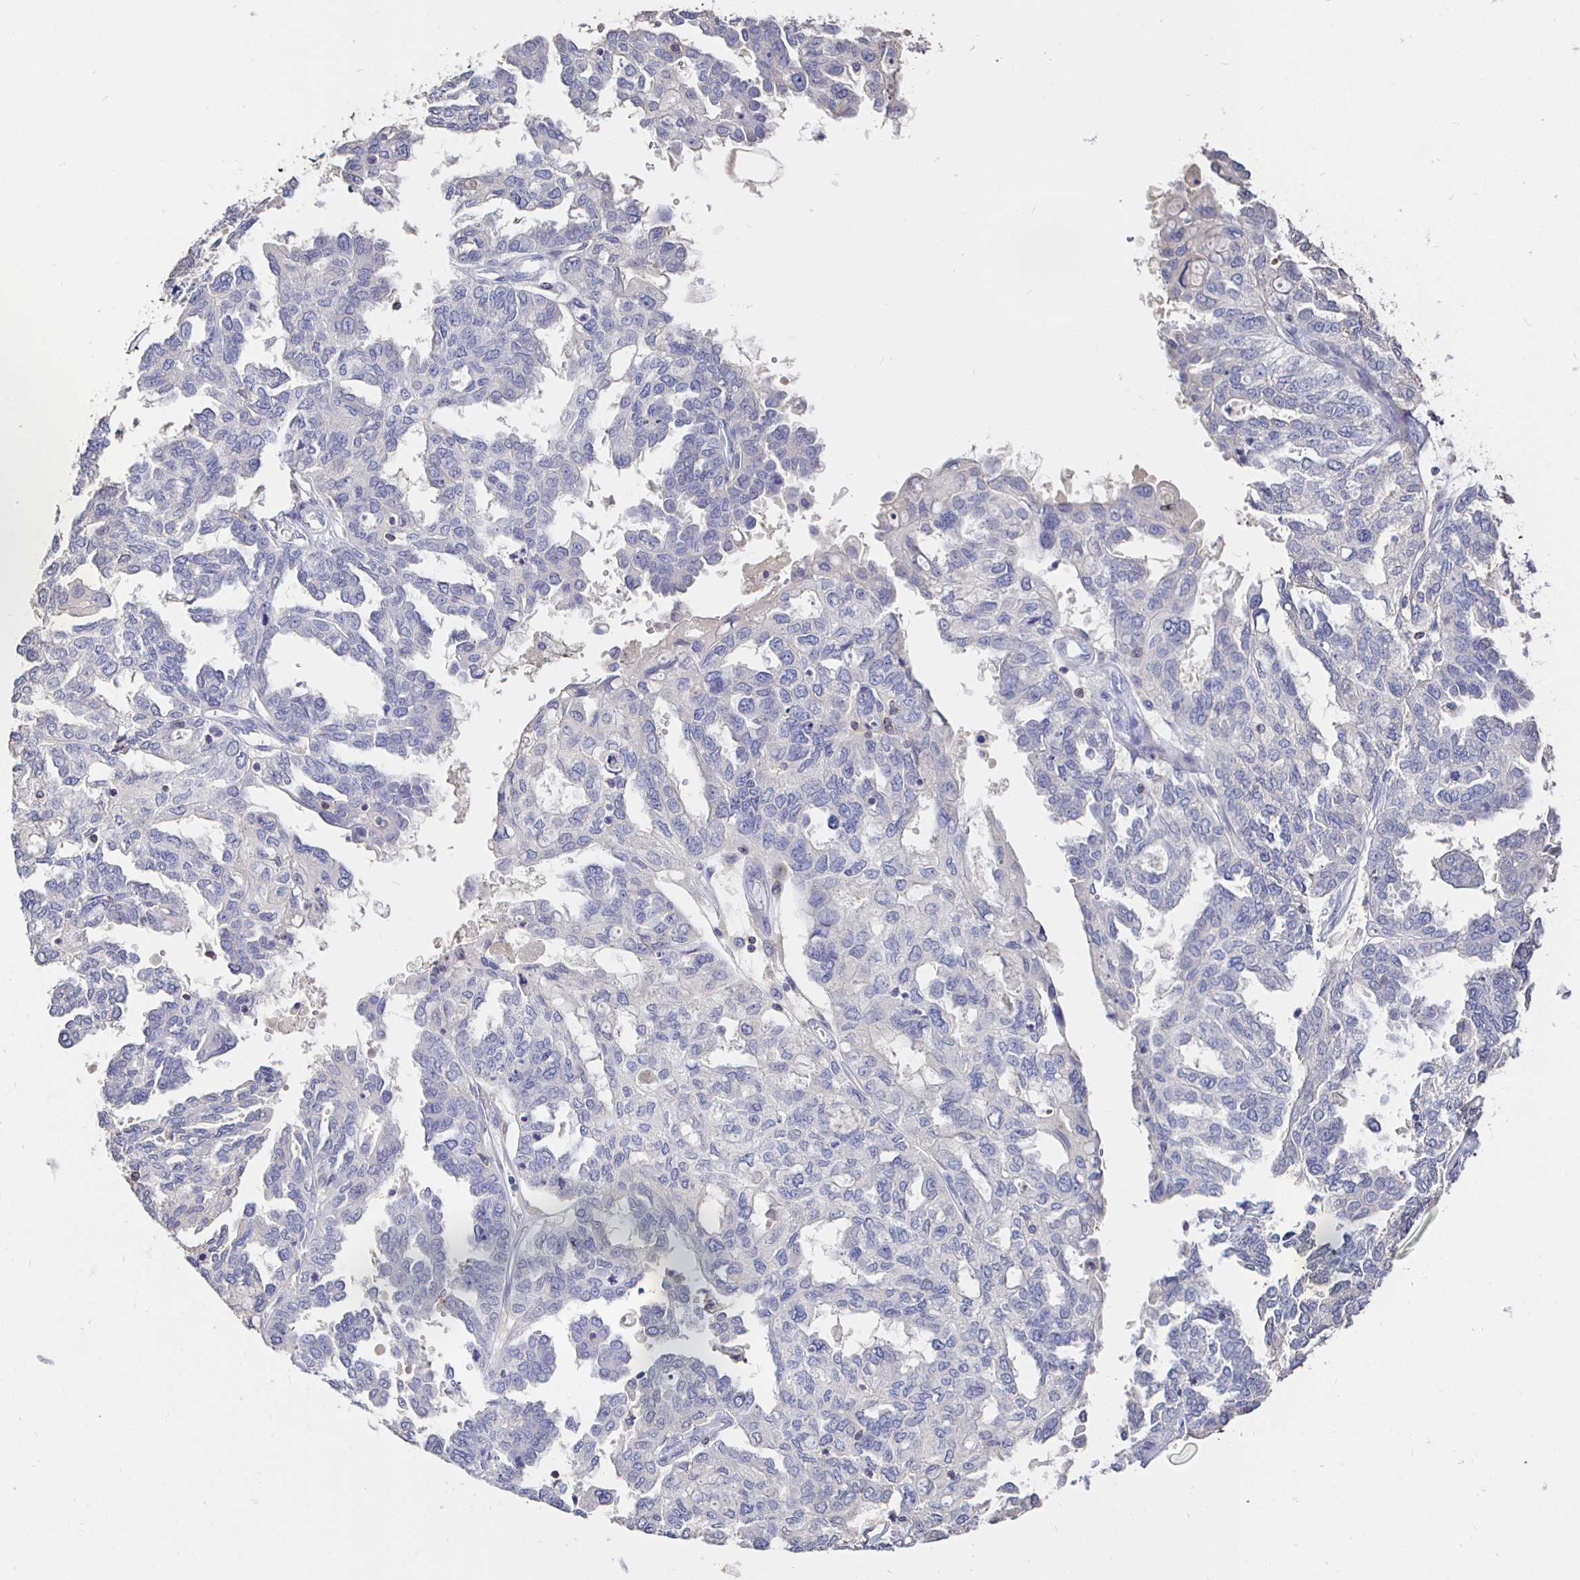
{"staining": {"intensity": "negative", "quantity": "none", "location": "none"}, "tissue": "ovarian cancer", "cell_type": "Tumor cells", "image_type": "cancer", "snomed": [{"axis": "morphology", "description": "Cystadenocarcinoma, serous, NOS"}, {"axis": "topography", "description": "Ovary"}], "caption": "Immunohistochemical staining of human serous cystadenocarcinoma (ovarian) reveals no significant staining in tumor cells. (DAB IHC visualized using brightfield microscopy, high magnification).", "gene": "CXCR3", "patient": {"sex": "female", "age": 53}}